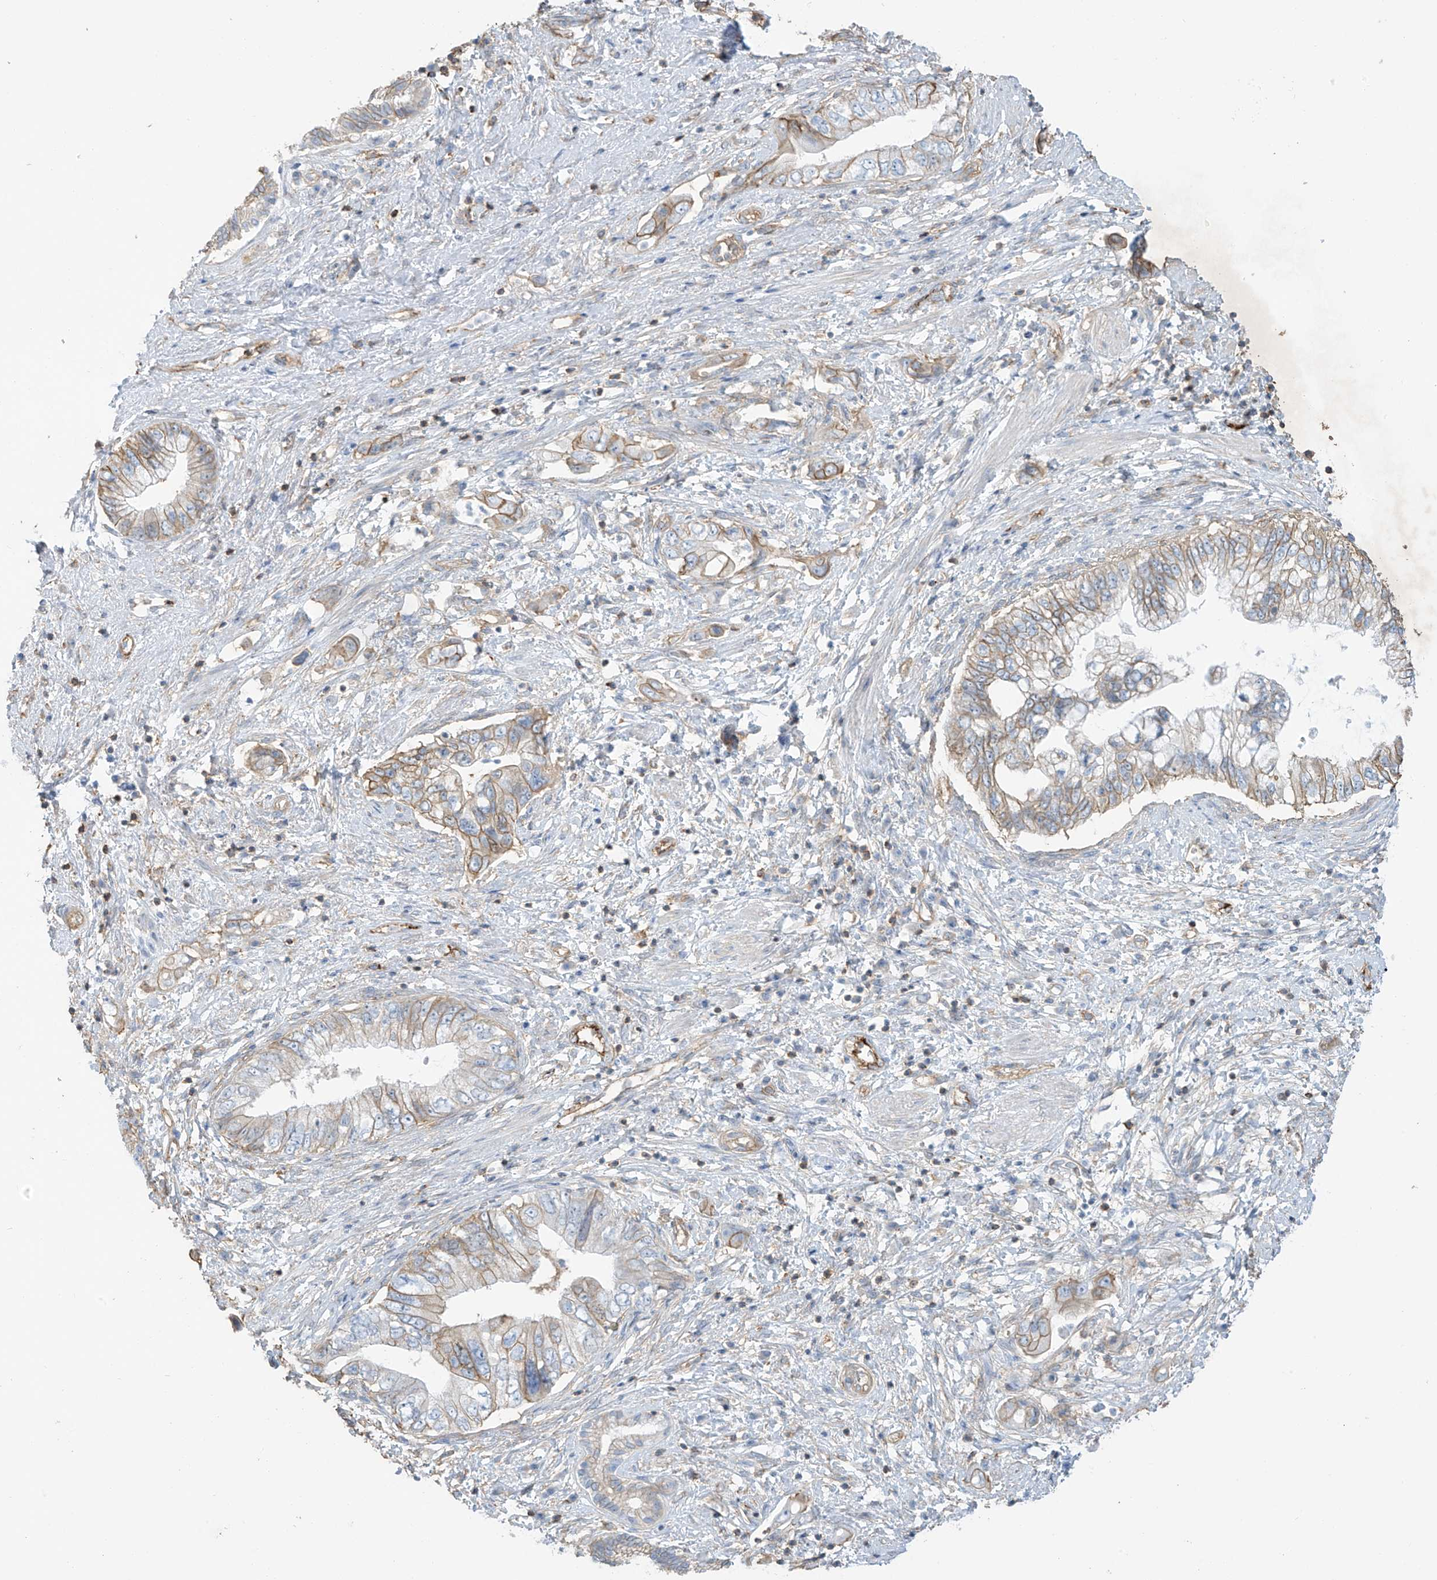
{"staining": {"intensity": "weak", "quantity": ">75%", "location": "cytoplasmic/membranous"}, "tissue": "pancreatic cancer", "cell_type": "Tumor cells", "image_type": "cancer", "snomed": [{"axis": "morphology", "description": "Adenocarcinoma, NOS"}, {"axis": "topography", "description": "Pancreas"}], "caption": "Immunohistochemical staining of human pancreatic adenocarcinoma shows weak cytoplasmic/membranous protein staining in approximately >75% of tumor cells.", "gene": "ZNF846", "patient": {"sex": "female", "age": 73}}